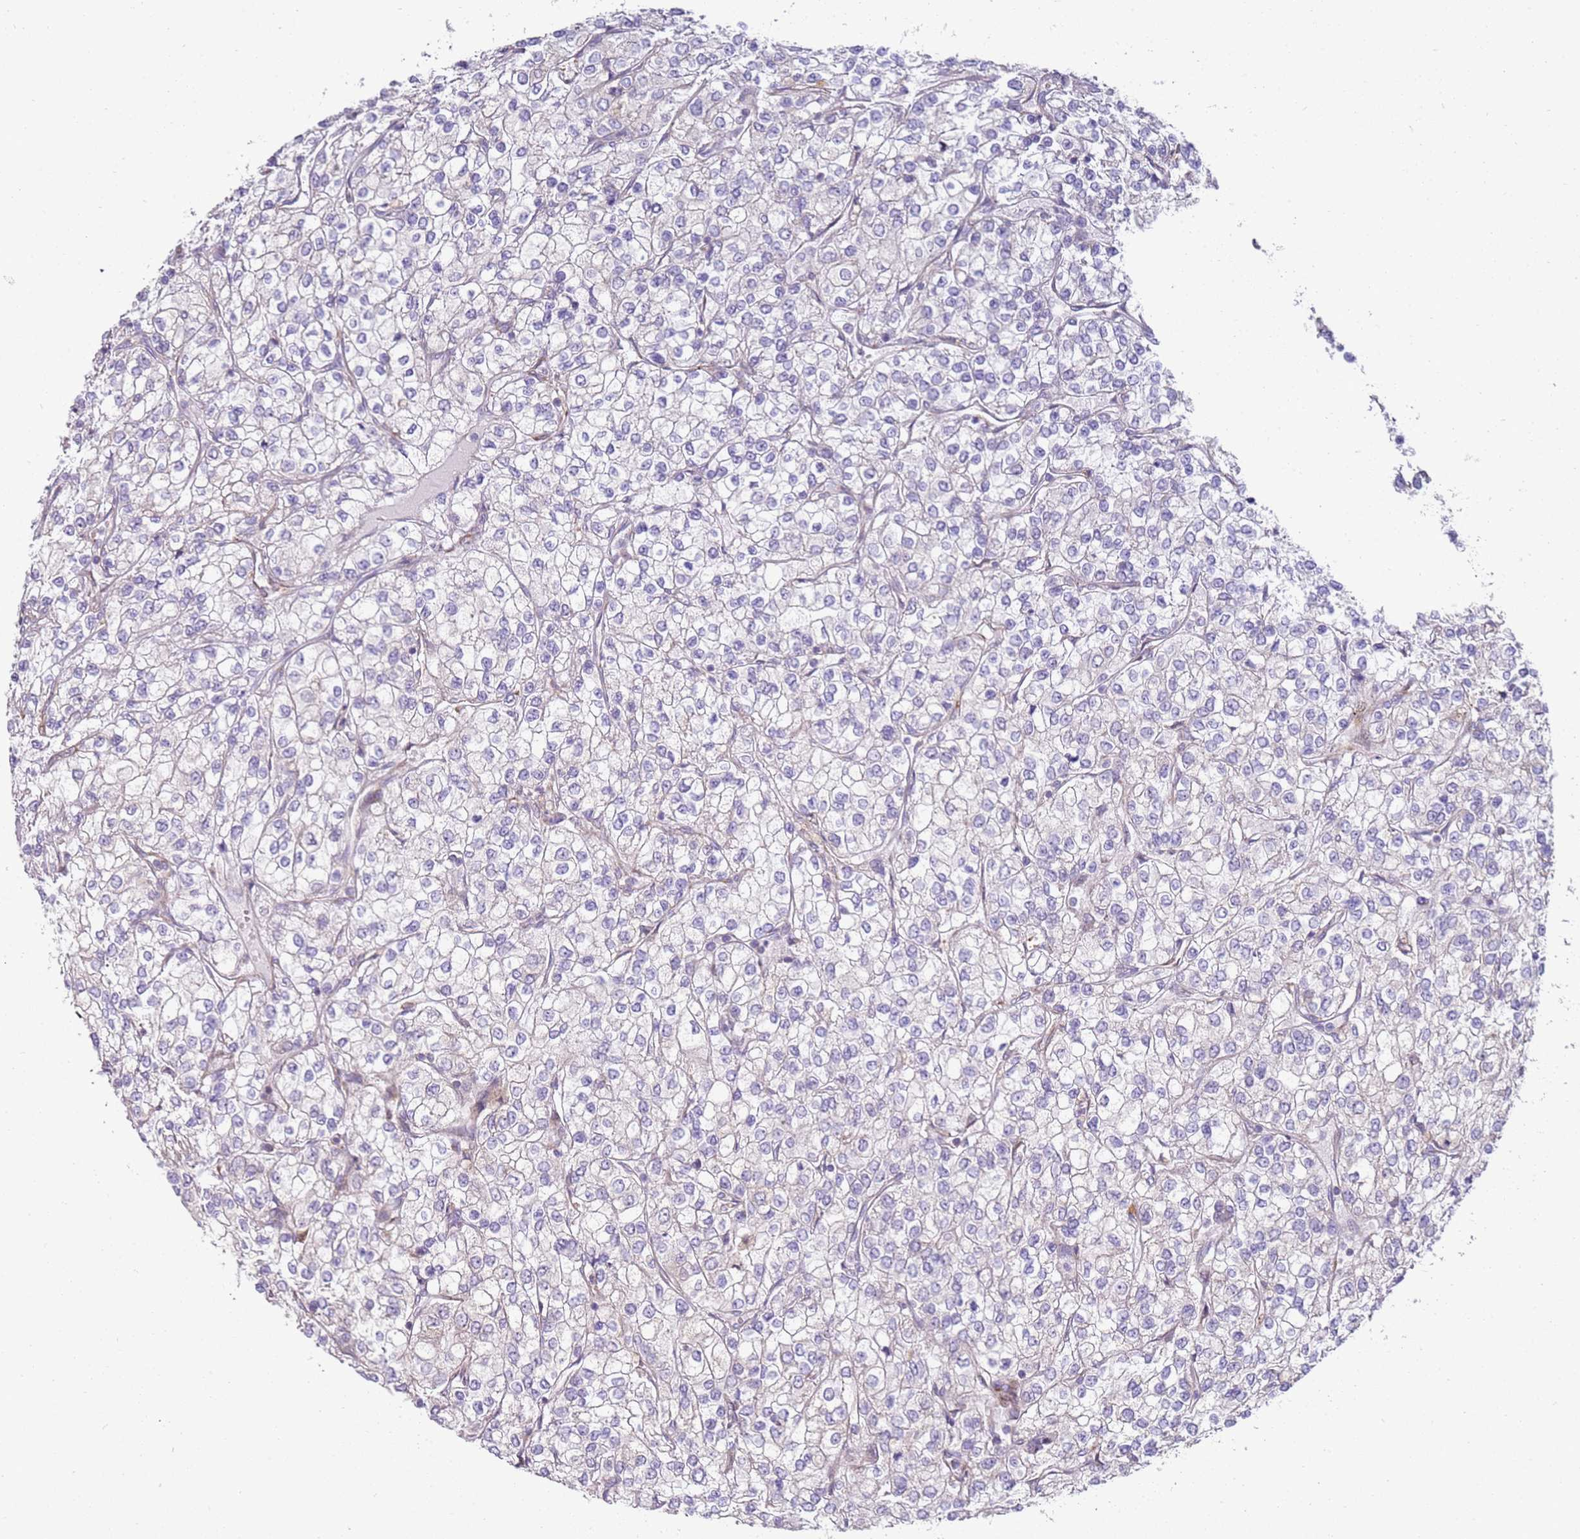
{"staining": {"intensity": "negative", "quantity": "none", "location": "none"}, "tissue": "renal cancer", "cell_type": "Tumor cells", "image_type": "cancer", "snomed": [{"axis": "morphology", "description": "Adenocarcinoma, NOS"}, {"axis": "topography", "description": "Kidney"}], "caption": "High magnification brightfield microscopy of renal cancer (adenocarcinoma) stained with DAB (3,3'-diaminobenzidine) (brown) and counterstained with hematoxylin (blue): tumor cells show no significant positivity.", "gene": "GRAP", "patient": {"sex": "male", "age": 80}}